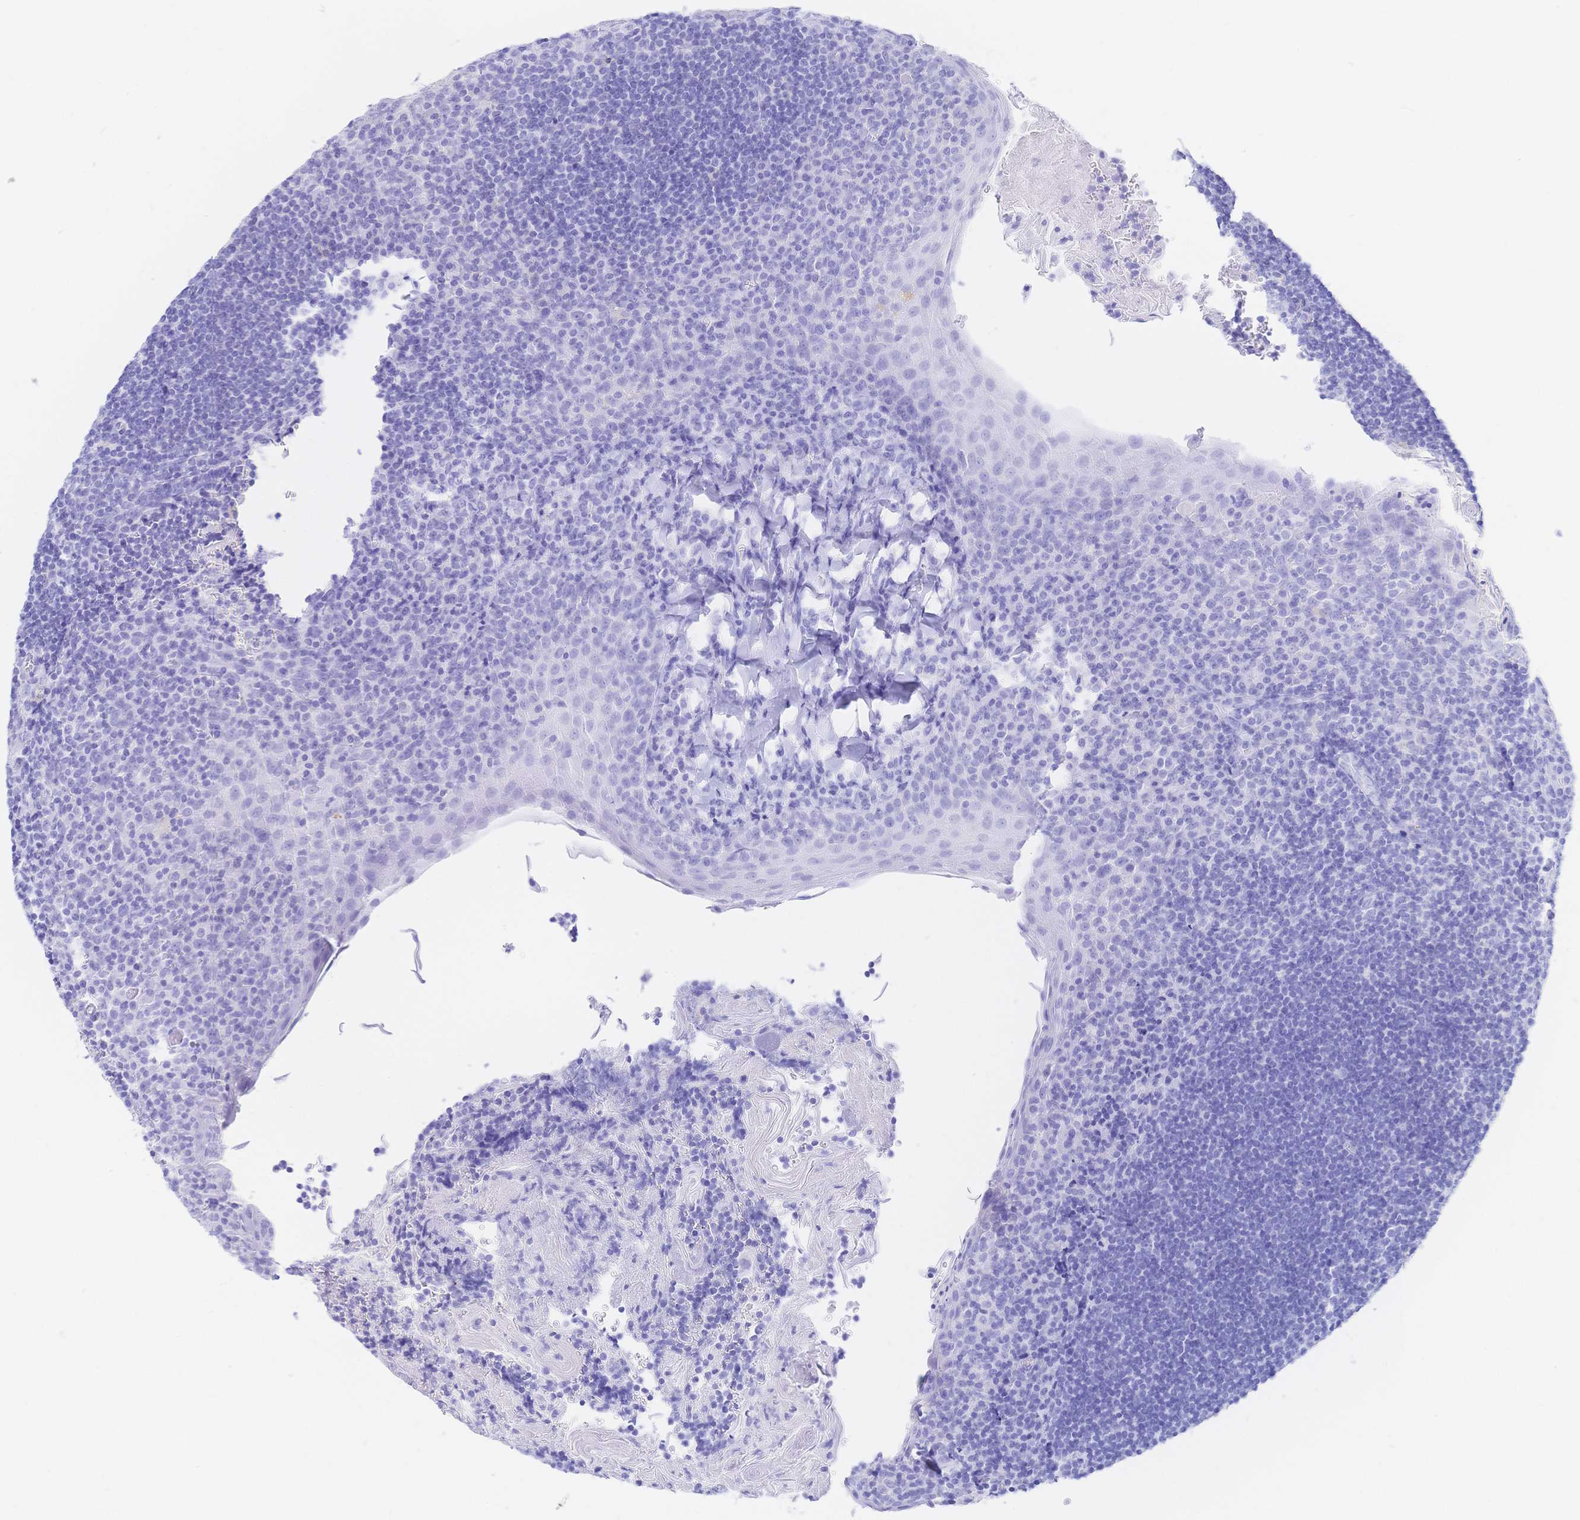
{"staining": {"intensity": "negative", "quantity": "none", "location": "none"}, "tissue": "tonsil", "cell_type": "Germinal center cells", "image_type": "normal", "snomed": [{"axis": "morphology", "description": "Normal tissue, NOS"}, {"axis": "topography", "description": "Tonsil"}], "caption": "IHC of normal tonsil displays no expression in germinal center cells.", "gene": "UMOD", "patient": {"sex": "male", "age": 27}}